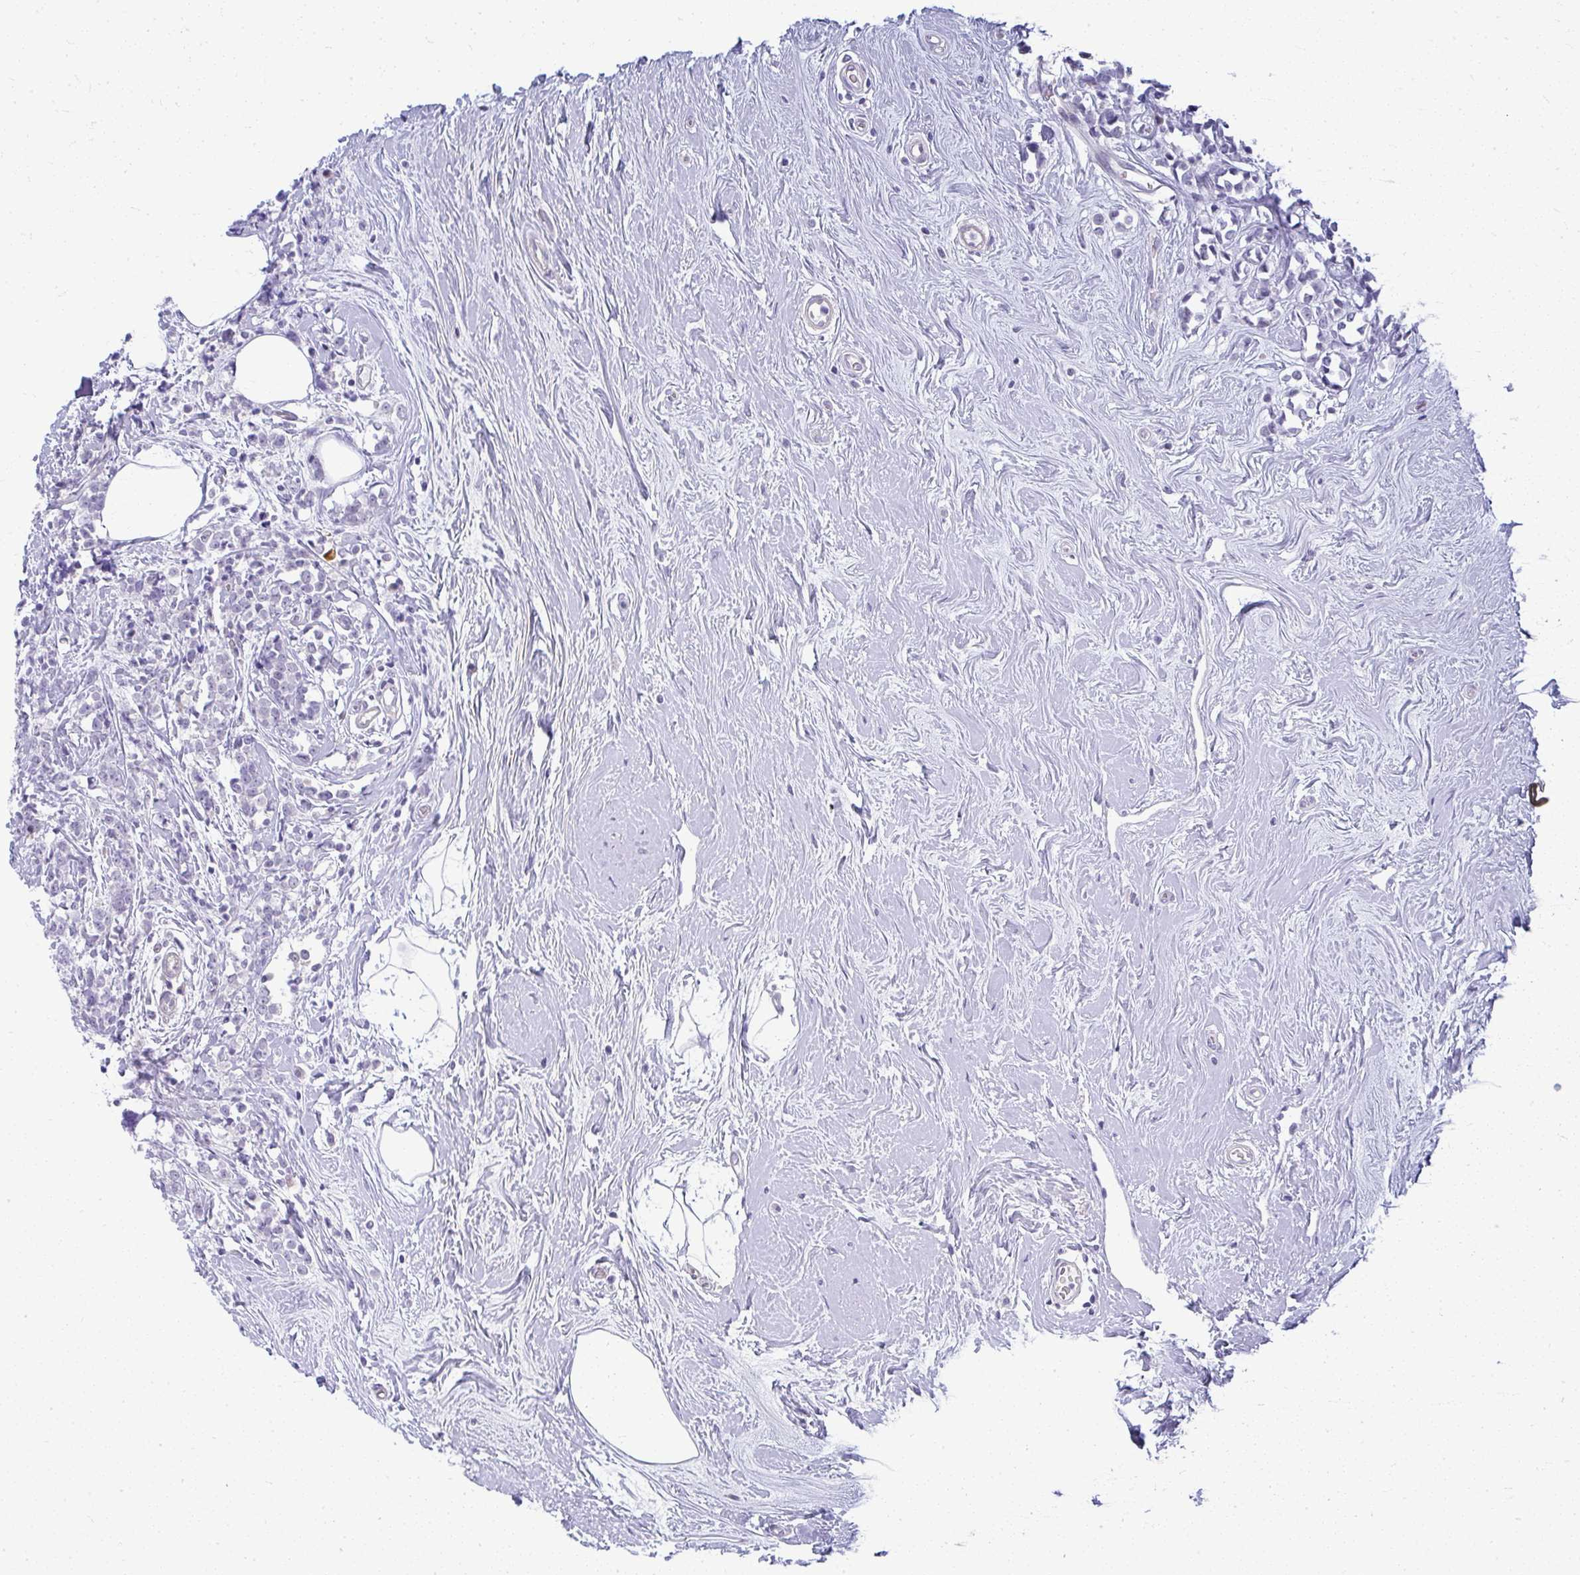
{"staining": {"intensity": "negative", "quantity": "none", "location": "none"}, "tissue": "breast cancer", "cell_type": "Tumor cells", "image_type": "cancer", "snomed": [{"axis": "morphology", "description": "Lobular carcinoma"}, {"axis": "topography", "description": "Breast"}], "caption": "Tumor cells are negative for brown protein staining in lobular carcinoma (breast).", "gene": "TEX33", "patient": {"sex": "female", "age": 58}}